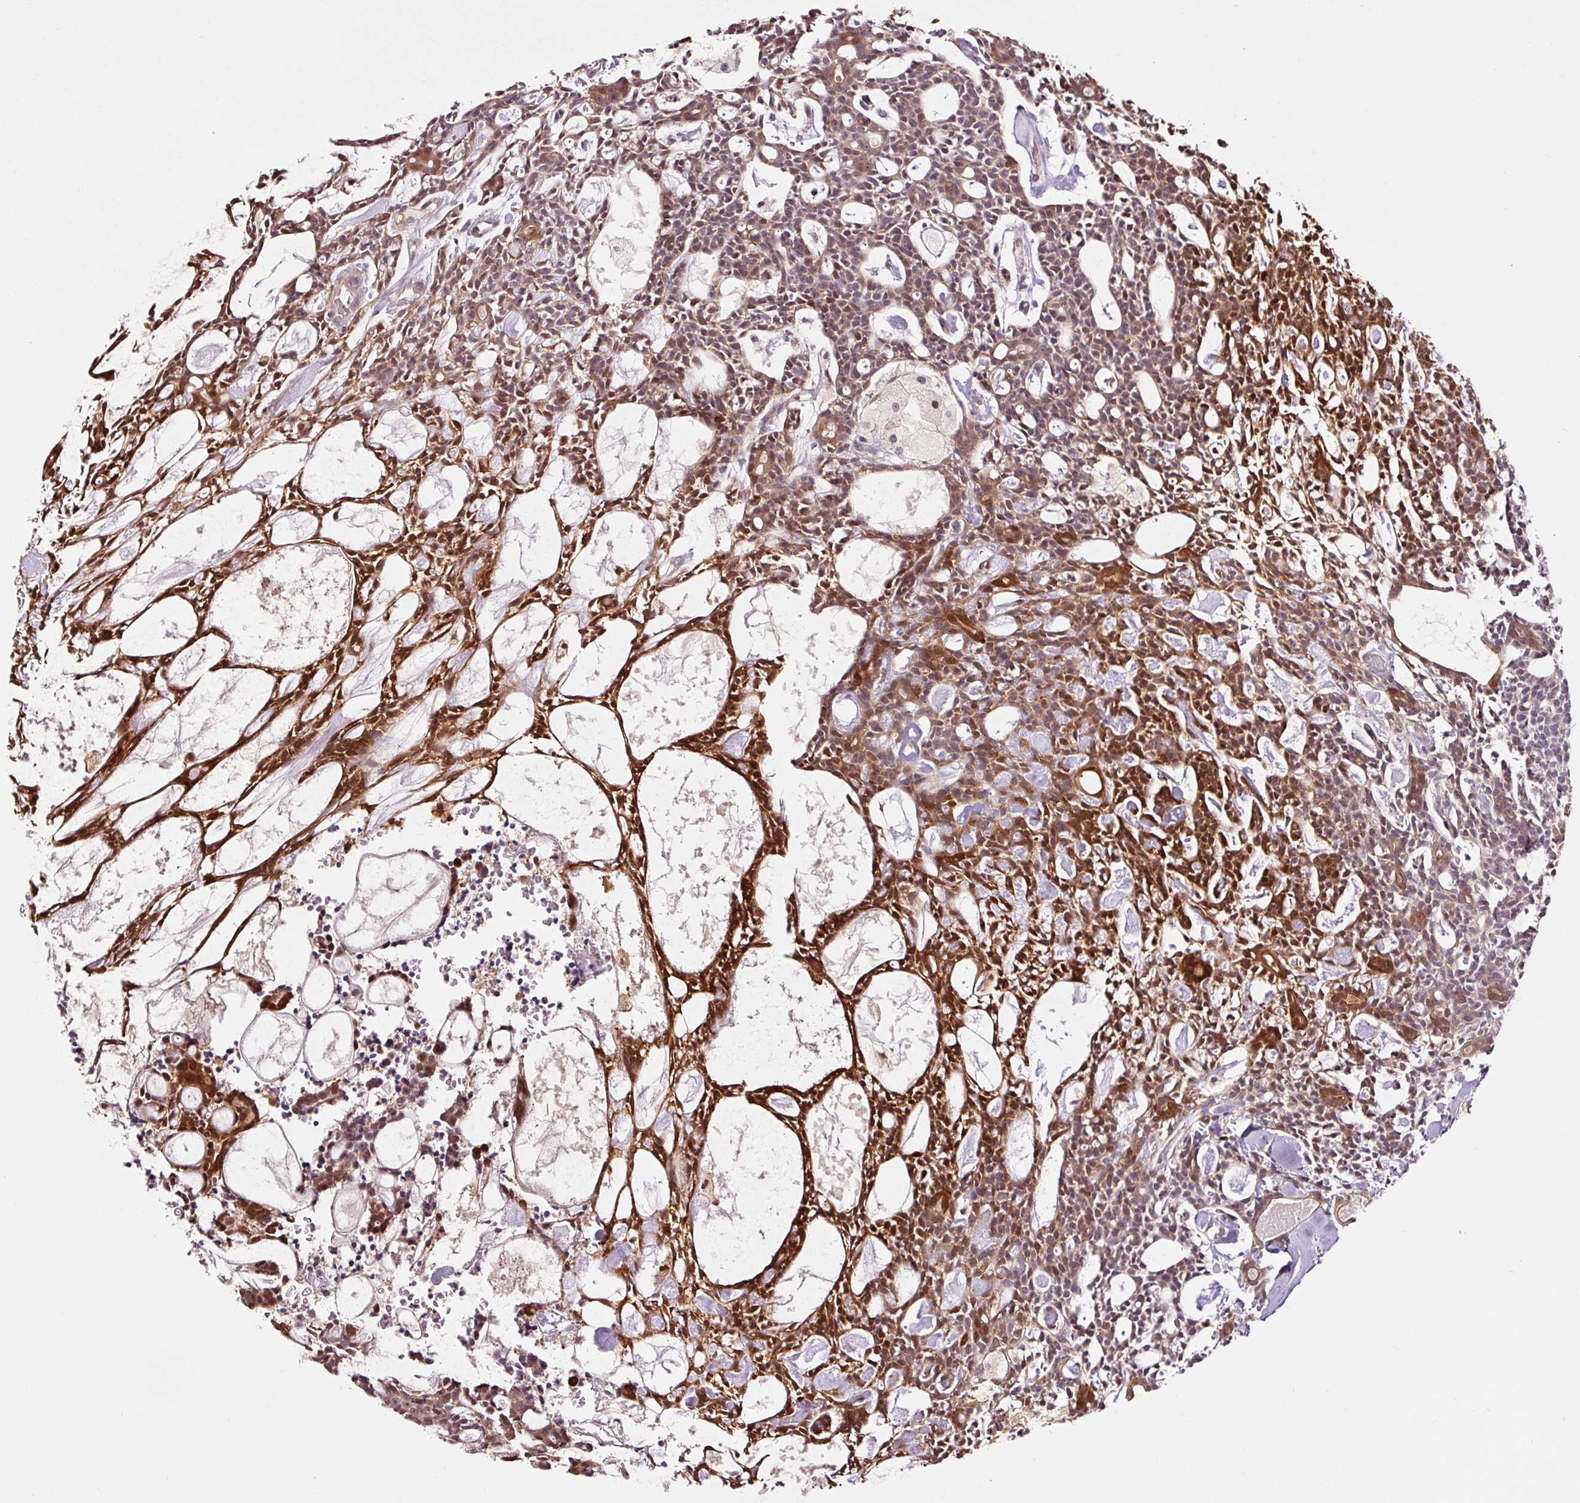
{"staining": {"intensity": "strong", "quantity": "25%-75%", "location": "cytoplasmic/membranous,nuclear"}, "tissue": "head and neck cancer", "cell_type": "Tumor cells", "image_type": "cancer", "snomed": [{"axis": "morphology", "description": "Adenocarcinoma, NOS"}, {"axis": "topography", "description": "Salivary gland"}, {"axis": "topography", "description": "Head-Neck"}], "caption": "Human head and neck cancer (adenocarcinoma) stained with a protein marker displays strong staining in tumor cells.", "gene": "FBXL14", "patient": {"sex": "male", "age": 55}}